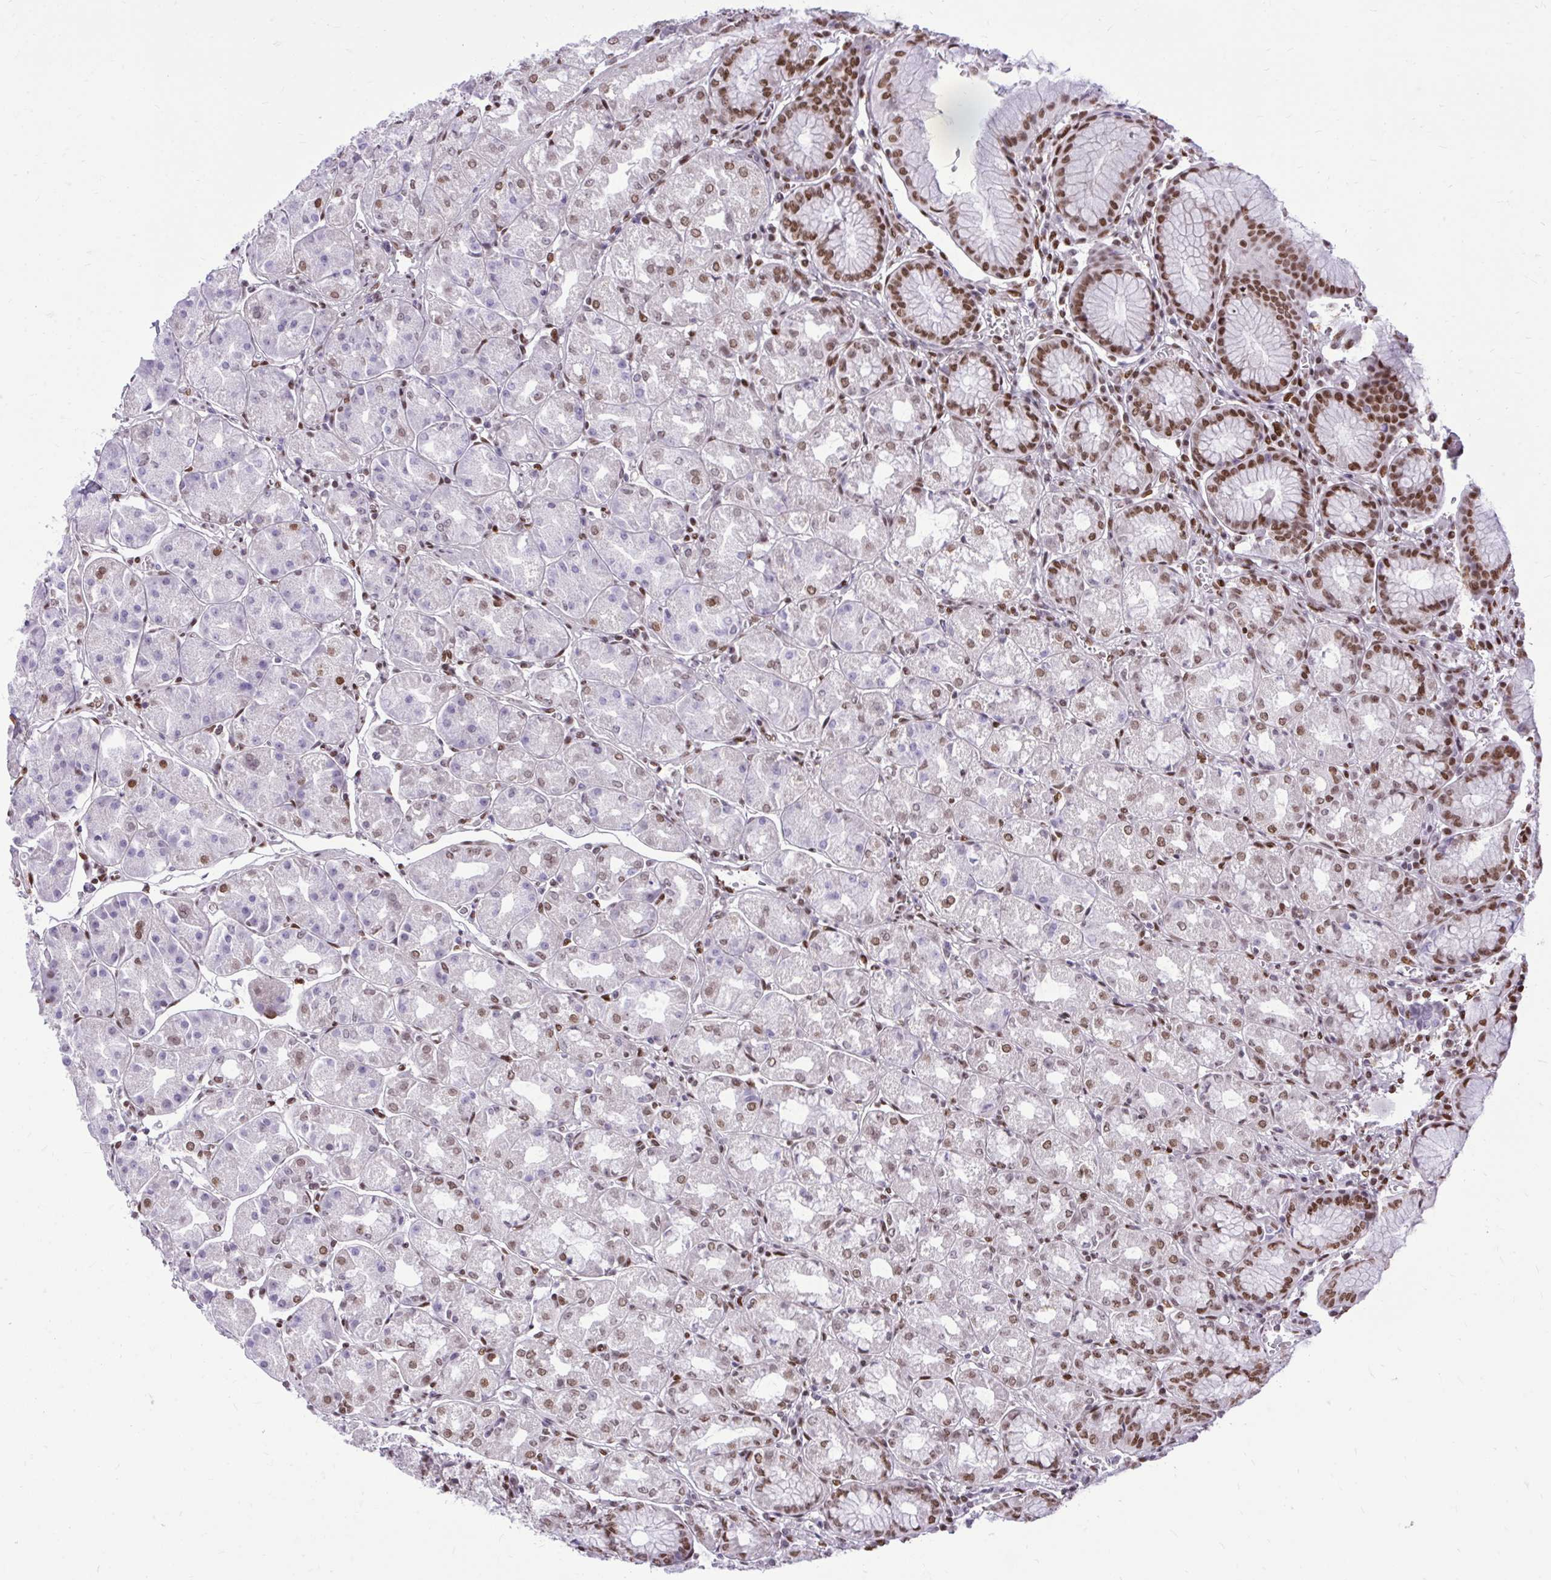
{"staining": {"intensity": "moderate", "quantity": "25%-75%", "location": "nuclear"}, "tissue": "stomach", "cell_type": "Glandular cells", "image_type": "normal", "snomed": [{"axis": "morphology", "description": "Normal tissue, NOS"}, {"axis": "topography", "description": "Stomach"}], "caption": "Unremarkable stomach exhibits moderate nuclear expression in about 25%-75% of glandular cells.", "gene": "CDYL", "patient": {"sex": "male", "age": 55}}